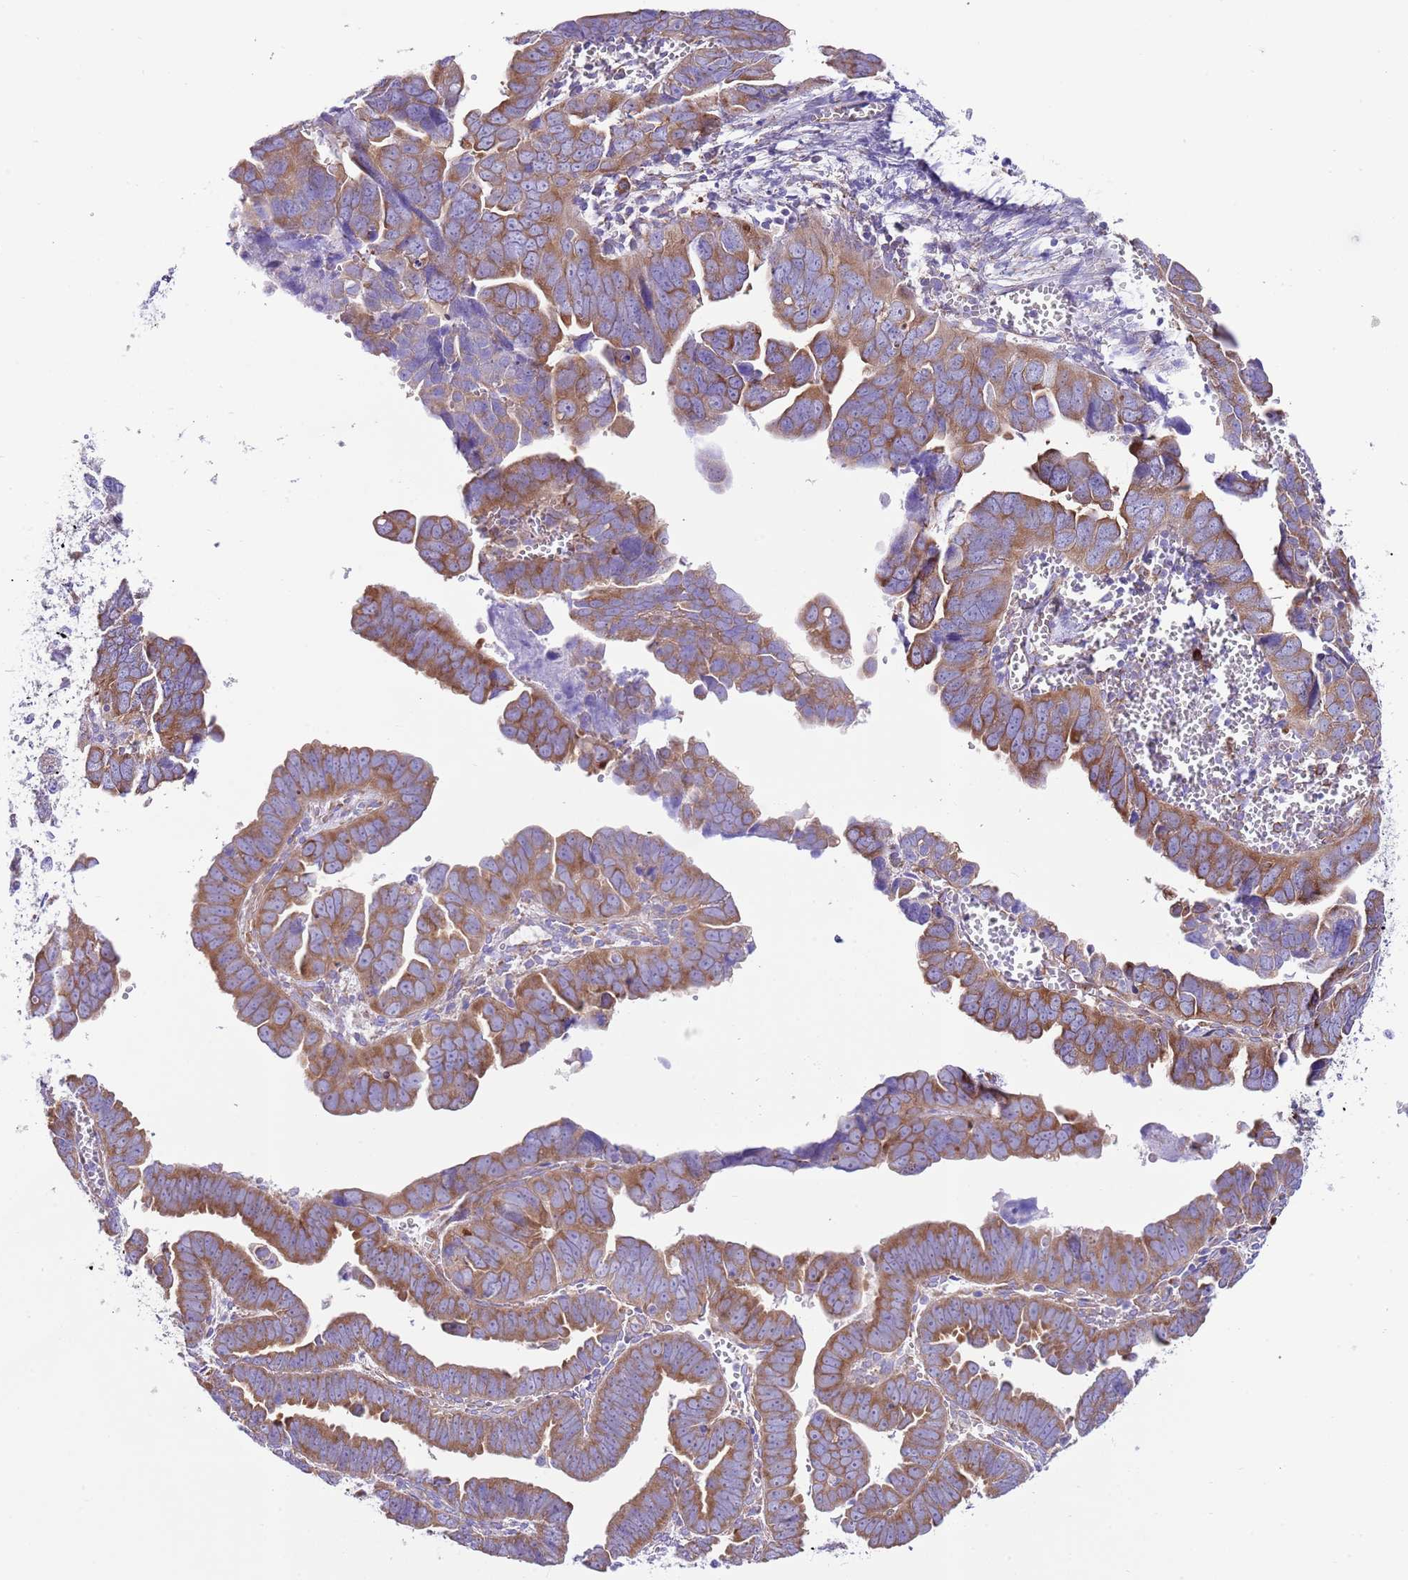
{"staining": {"intensity": "moderate", "quantity": ">75%", "location": "cytoplasmic/membranous"}, "tissue": "endometrial cancer", "cell_type": "Tumor cells", "image_type": "cancer", "snomed": [{"axis": "morphology", "description": "Adenocarcinoma, NOS"}, {"axis": "topography", "description": "Endometrium"}], "caption": "IHC micrograph of human endometrial adenocarcinoma stained for a protein (brown), which demonstrates medium levels of moderate cytoplasmic/membranous positivity in approximately >75% of tumor cells.", "gene": "RPS10", "patient": {"sex": "female", "age": 75}}